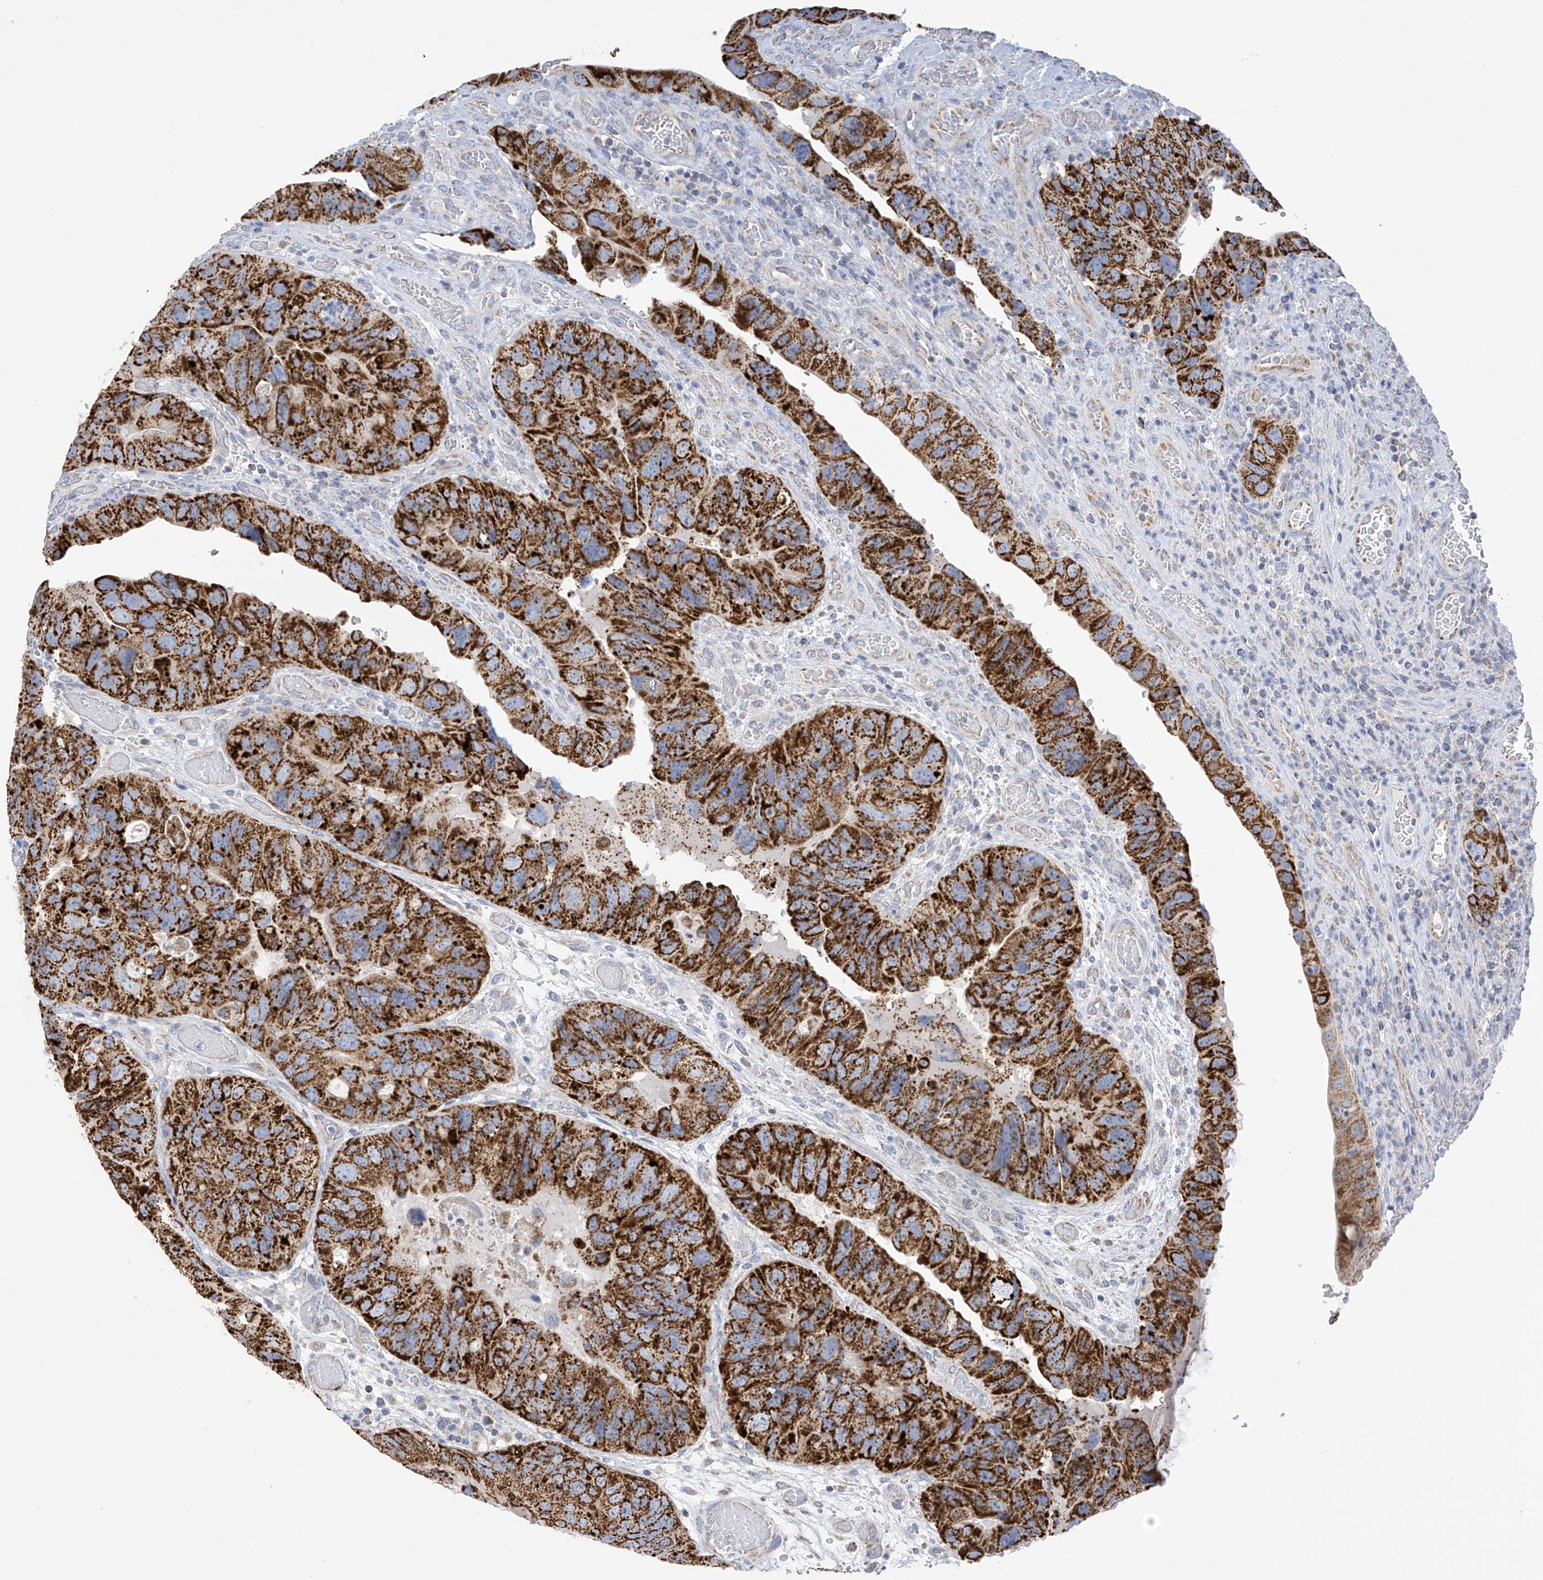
{"staining": {"intensity": "strong", "quantity": ">75%", "location": "cytoplasmic/membranous"}, "tissue": "colorectal cancer", "cell_type": "Tumor cells", "image_type": "cancer", "snomed": [{"axis": "morphology", "description": "Adenocarcinoma, NOS"}, {"axis": "topography", "description": "Rectum"}], "caption": "Protein staining of adenocarcinoma (colorectal) tissue demonstrates strong cytoplasmic/membranous staining in approximately >75% of tumor cells. The staining was performed using DAB to visualize the protein expression in brown, while the nuclei were stained in blue with hematoxylin (Magnification: 20x).", "gene": "PNPT1", "patient": {"sex": "male", "age": 63}}